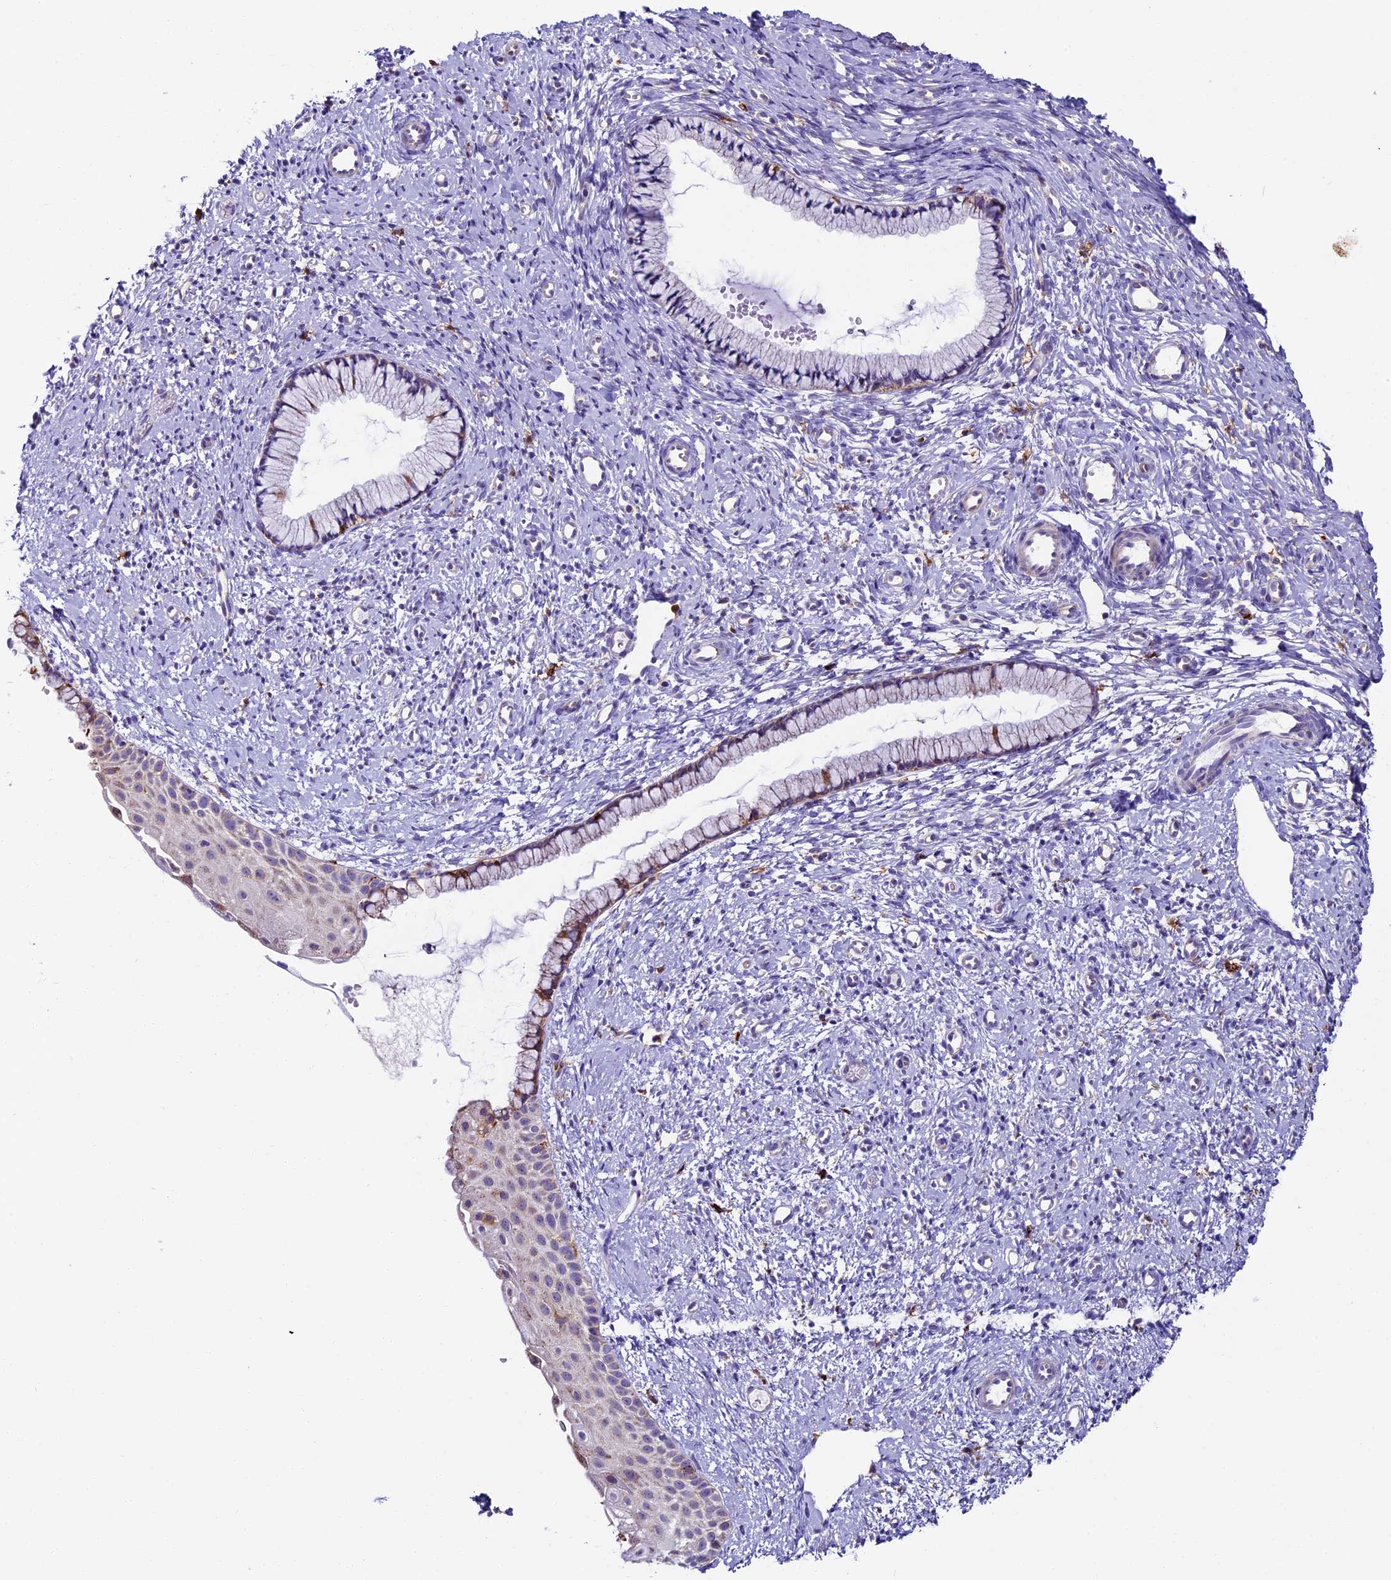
{"staining": {"intensity": "weak", "quantity": "25%-75%", "location": "cytoplasmic/membranous"}, "tissue": "cervix", "cell_type": "Glandular cells", "image_type": "normal", "snomed": [{"axis": "morphology", "description": "Normal tissue, NOS"}, {"axis": "topography", "description": "Cervix"}], "caption": "This histopathology image shows immunohistochemistry staining of unremarkable human cervix, with low weak cytoplasmic/membranous positivity in approximately 25%-75% of glandular cells.", "gene": "IL20RA", "patient": {"sex": "female", "age": 57}}